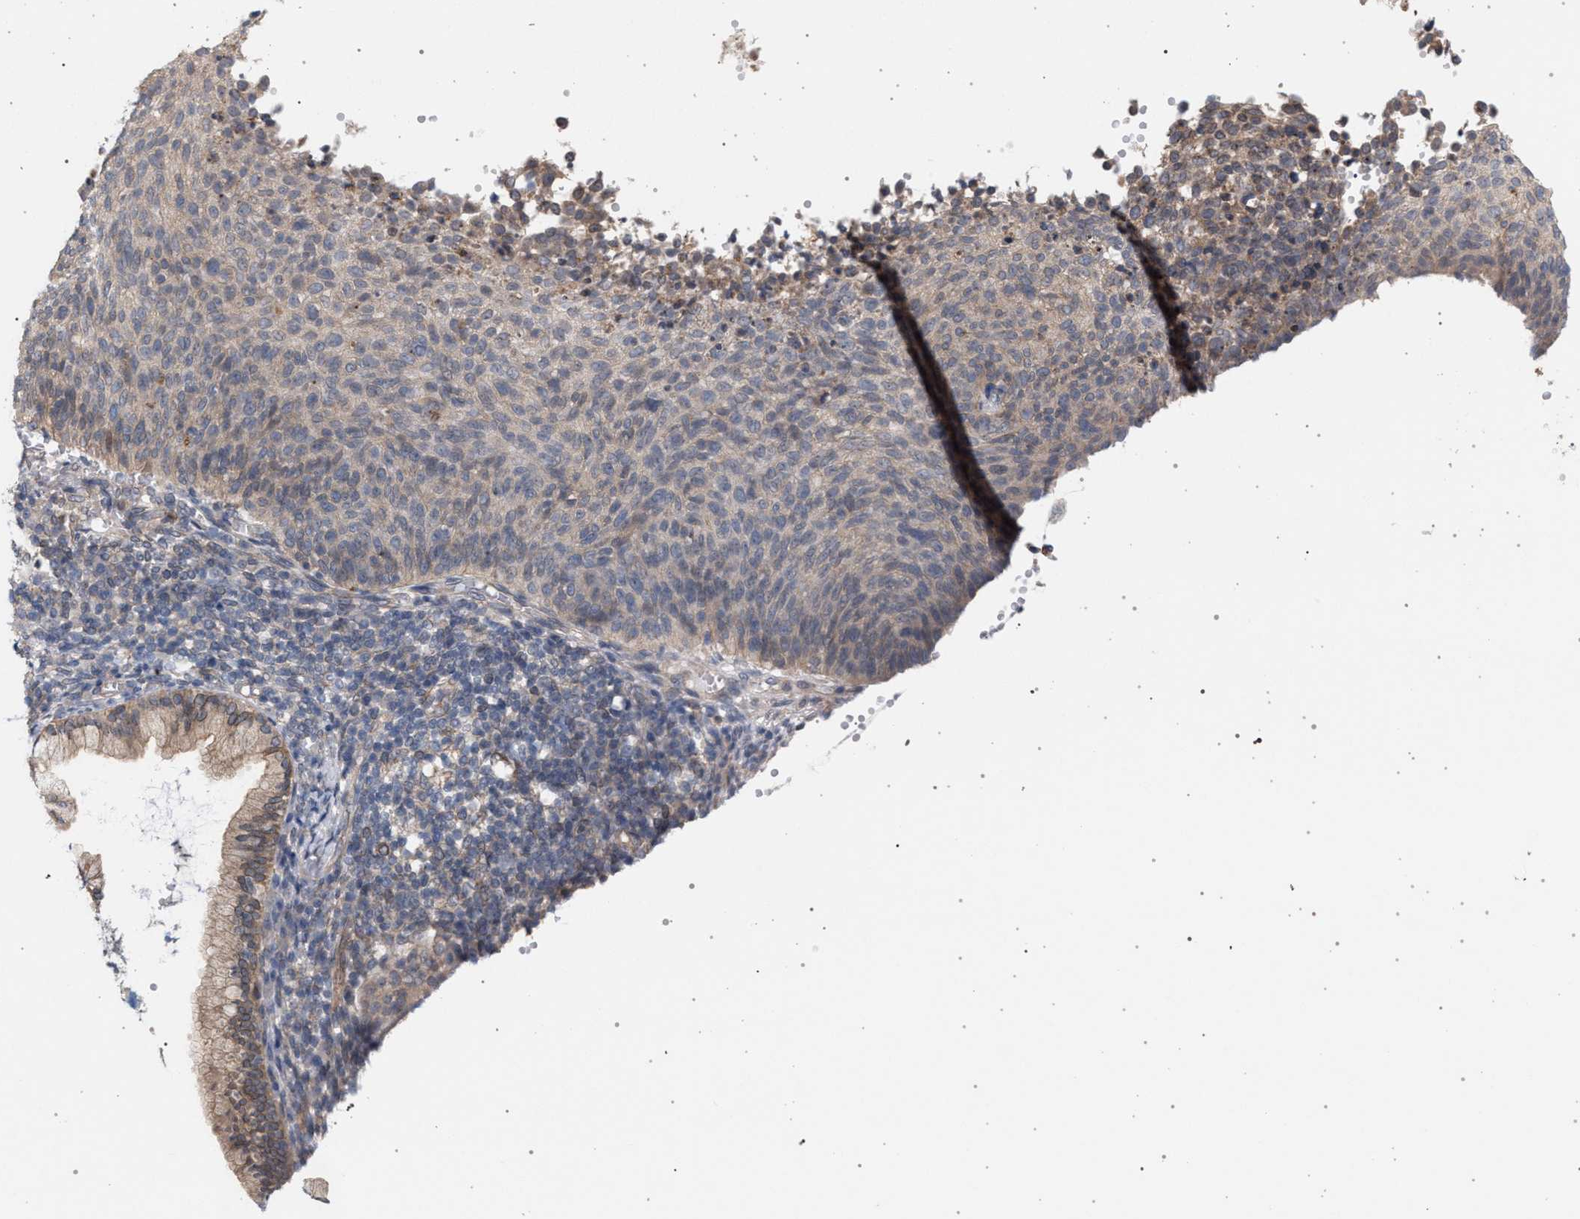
{"staining": {"intensity": "weak", "quantity": "<25%", "location": "cytoplasmic/membranous"}, "tissue": "cervical cancer", "cell_type": "Tumor cells", "image_type": "cancer", "snomed": [{"axis": "morphology", "description": "Squamous cell carcinoma, NOS"}, {"axis": "topography", "description": "Cervix"}], "caption": "Tumor cells are negative for brown protein staining in squamous cell carcinoma (cervical).", "gene": "ARPC5L", "patient": {"sex": "female", "age": 70}}